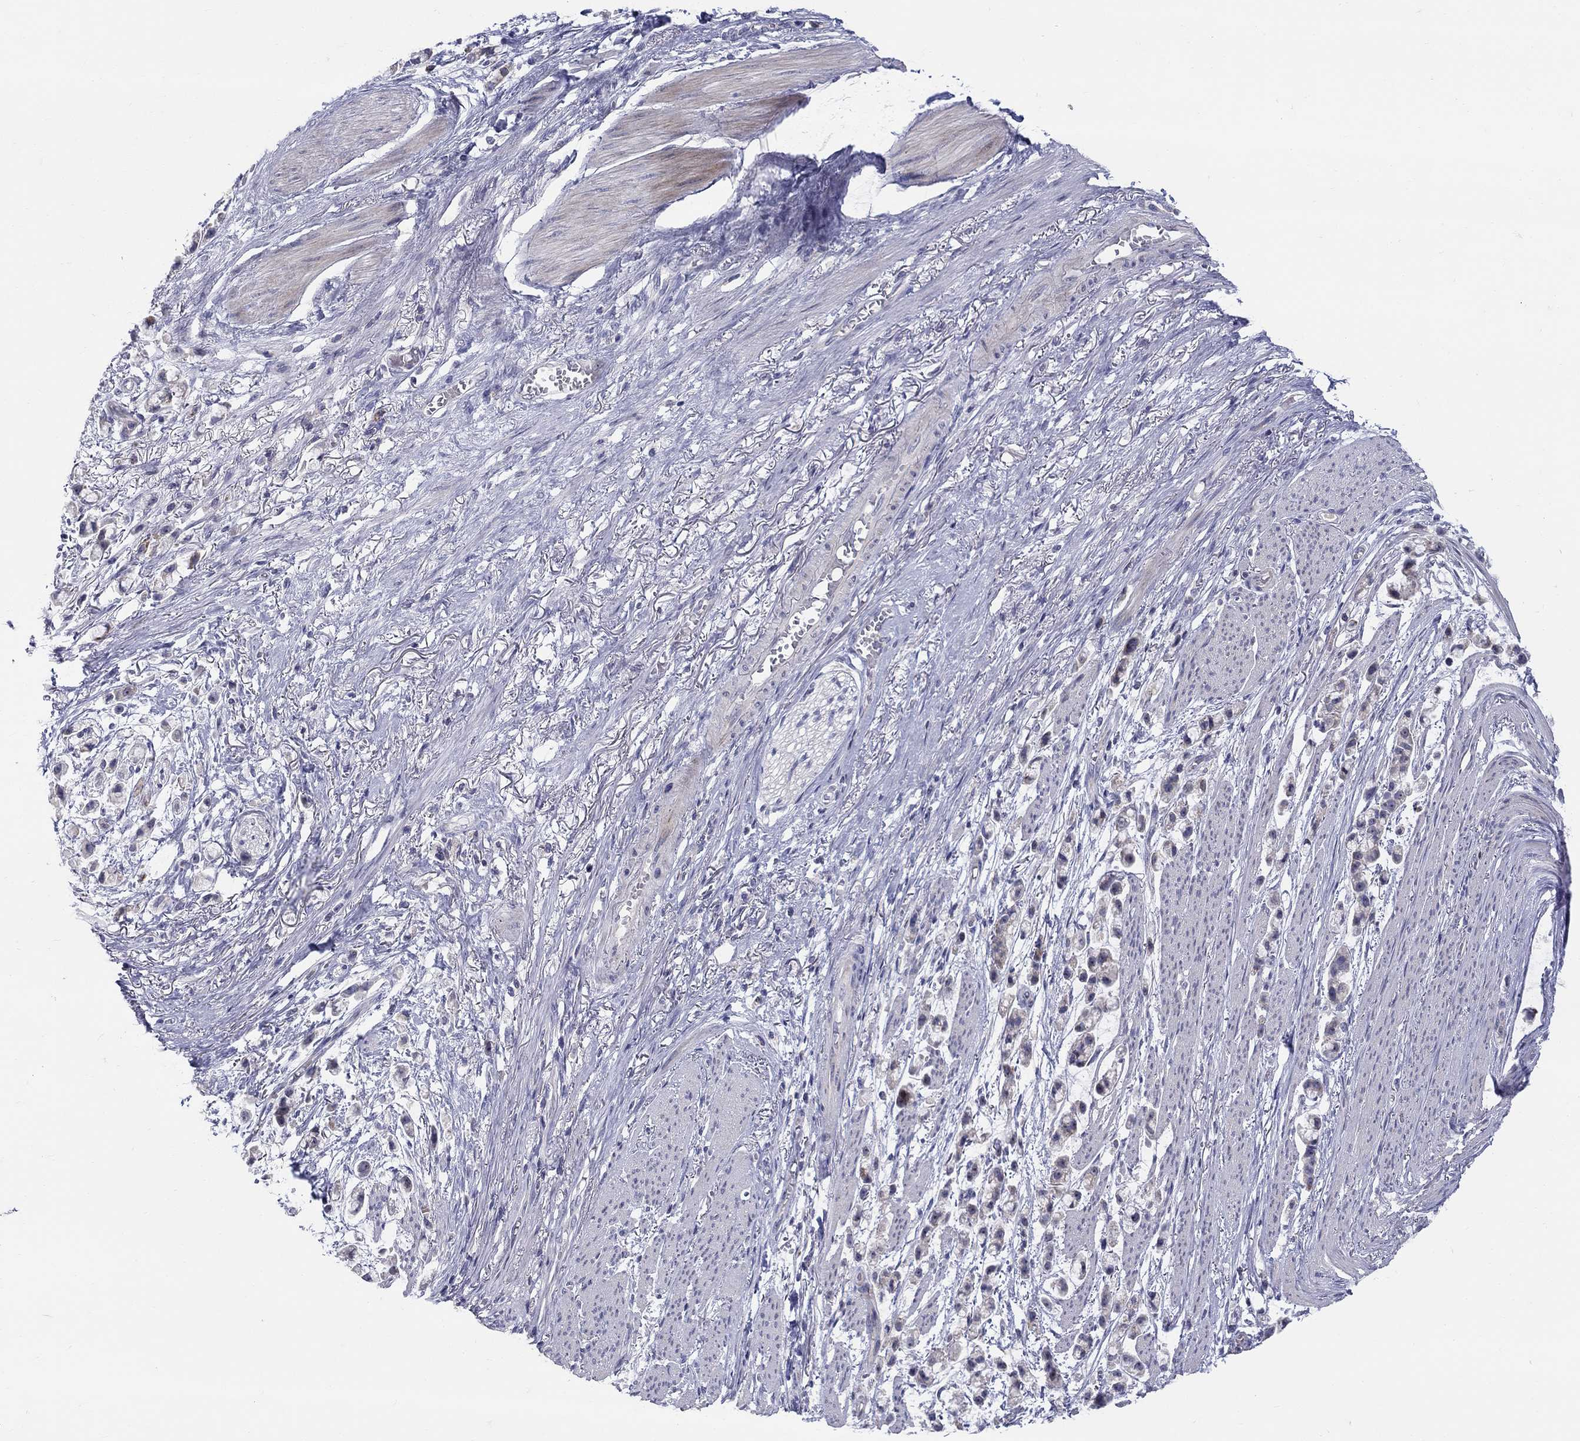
{"staining": {"intensity": "negative", "quantity": "none", "location": "none"}, "tissue": "stomach cancer", "cell_type": "Tumor cells", "image_type": "cancer", "snomed": [{"axis": "morphology", "description": "Adenocarcinoma, NOS"}, {"axis": "topography", "description": "Stomach"}], "caption": "High power microscopy image of an IHC micrograph of stomach cancer, revealing no significant expression in tumor cells. (Immunohistochemistry (ihc), brightfield microscopy, high magnification).", "gene": "HMX2", "patient": {"sex": "female", "age": 81}}